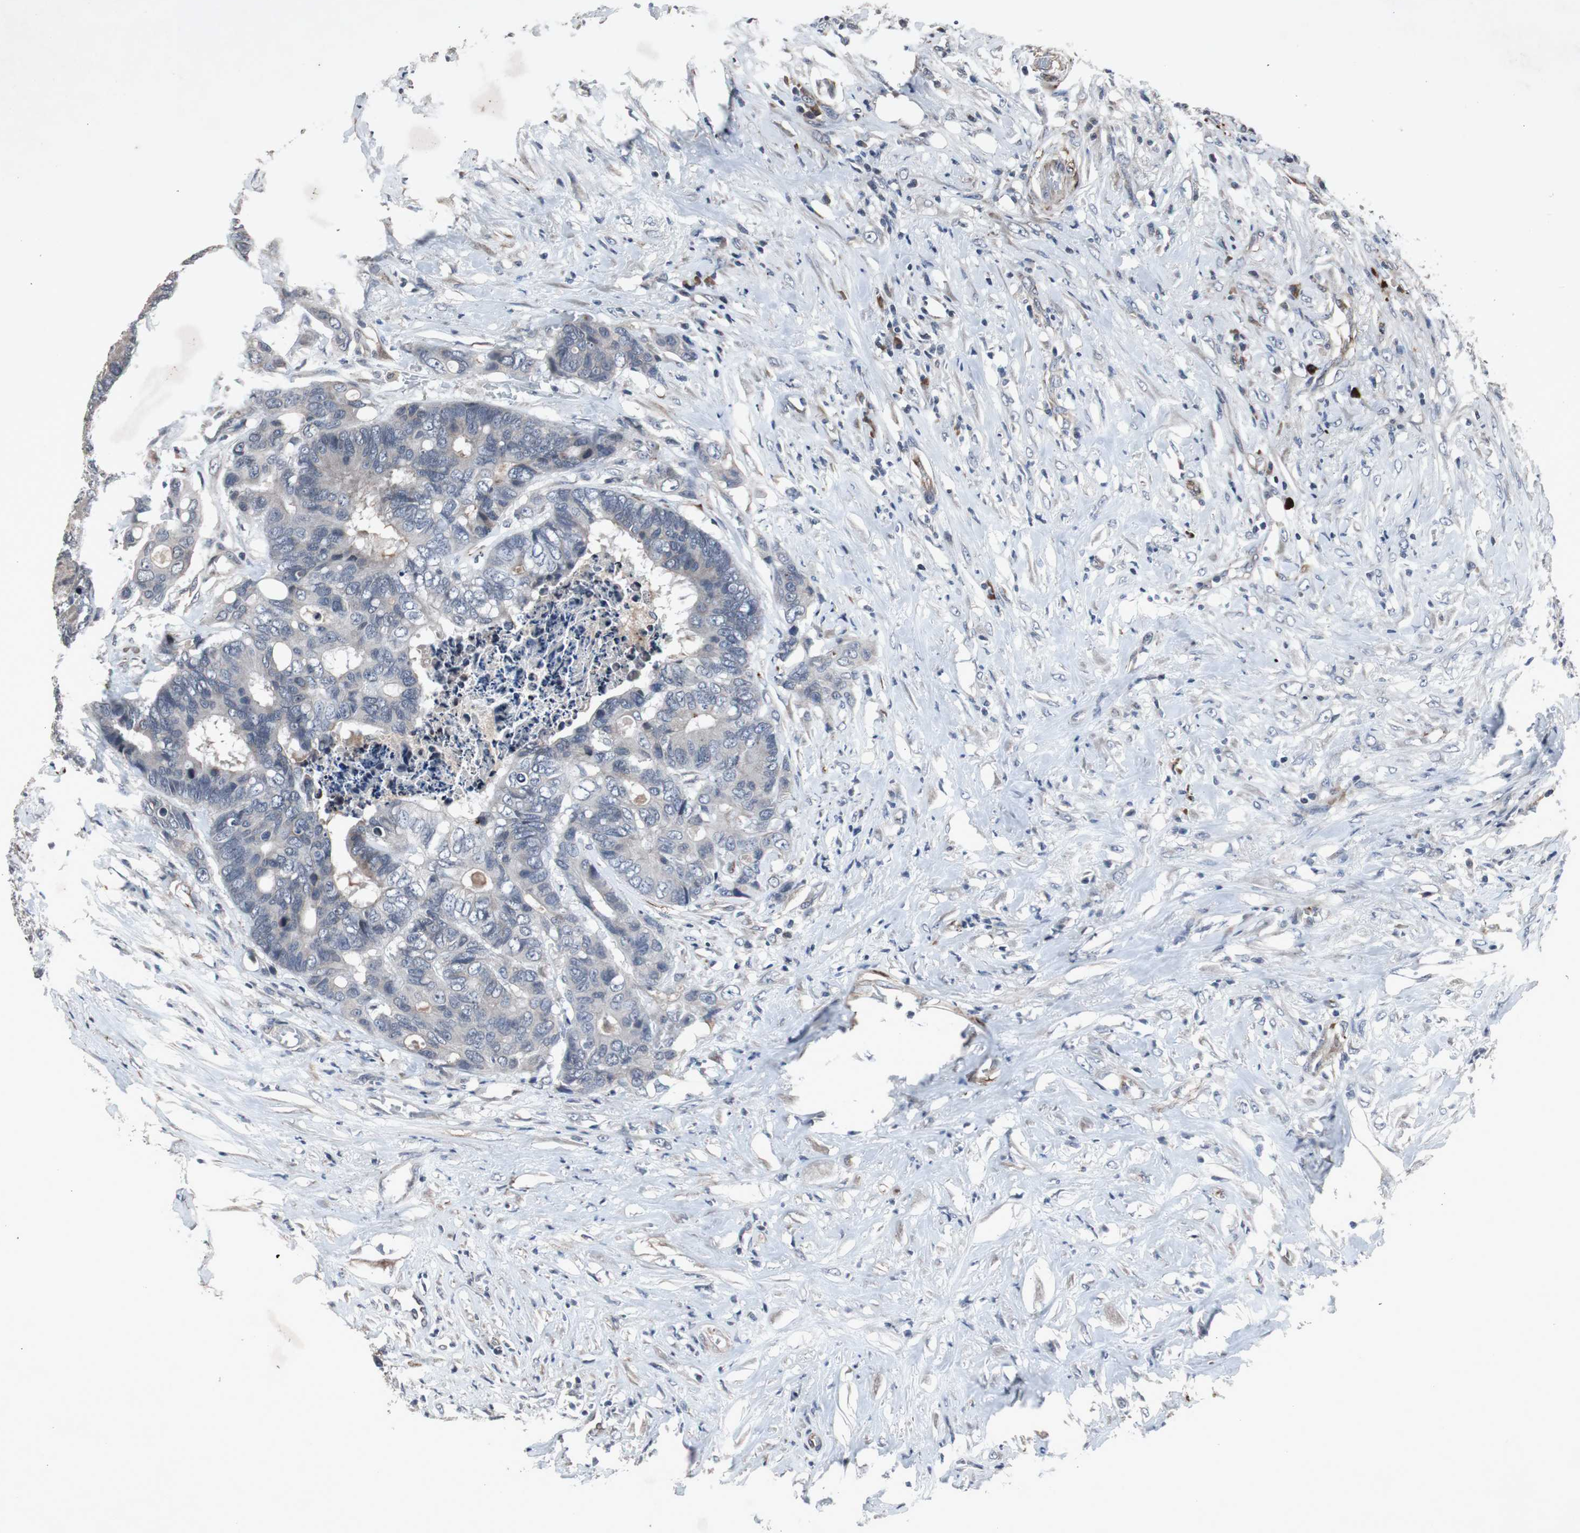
{"staining": {"intensity": "negative", "quantity": "none", "location": "none"}, "tissue": "colorectal cancer", "cell_type": "Tumor cells", "image_type": "cancer", "snomed": [{"axis": "morphology", "description": "Adenocarcinoma, NOS"}, {"axis": "topography", "description": "Rectum"}], "caption": "IHC micrograph of neoplastic tissue: colorectal cancer stained with DAB (3,3'-diaminobenzidine) shows no significant protein expression in tumor cells.", "gene": "CRADD", "patient": {"sex": "male", "age": 55}}